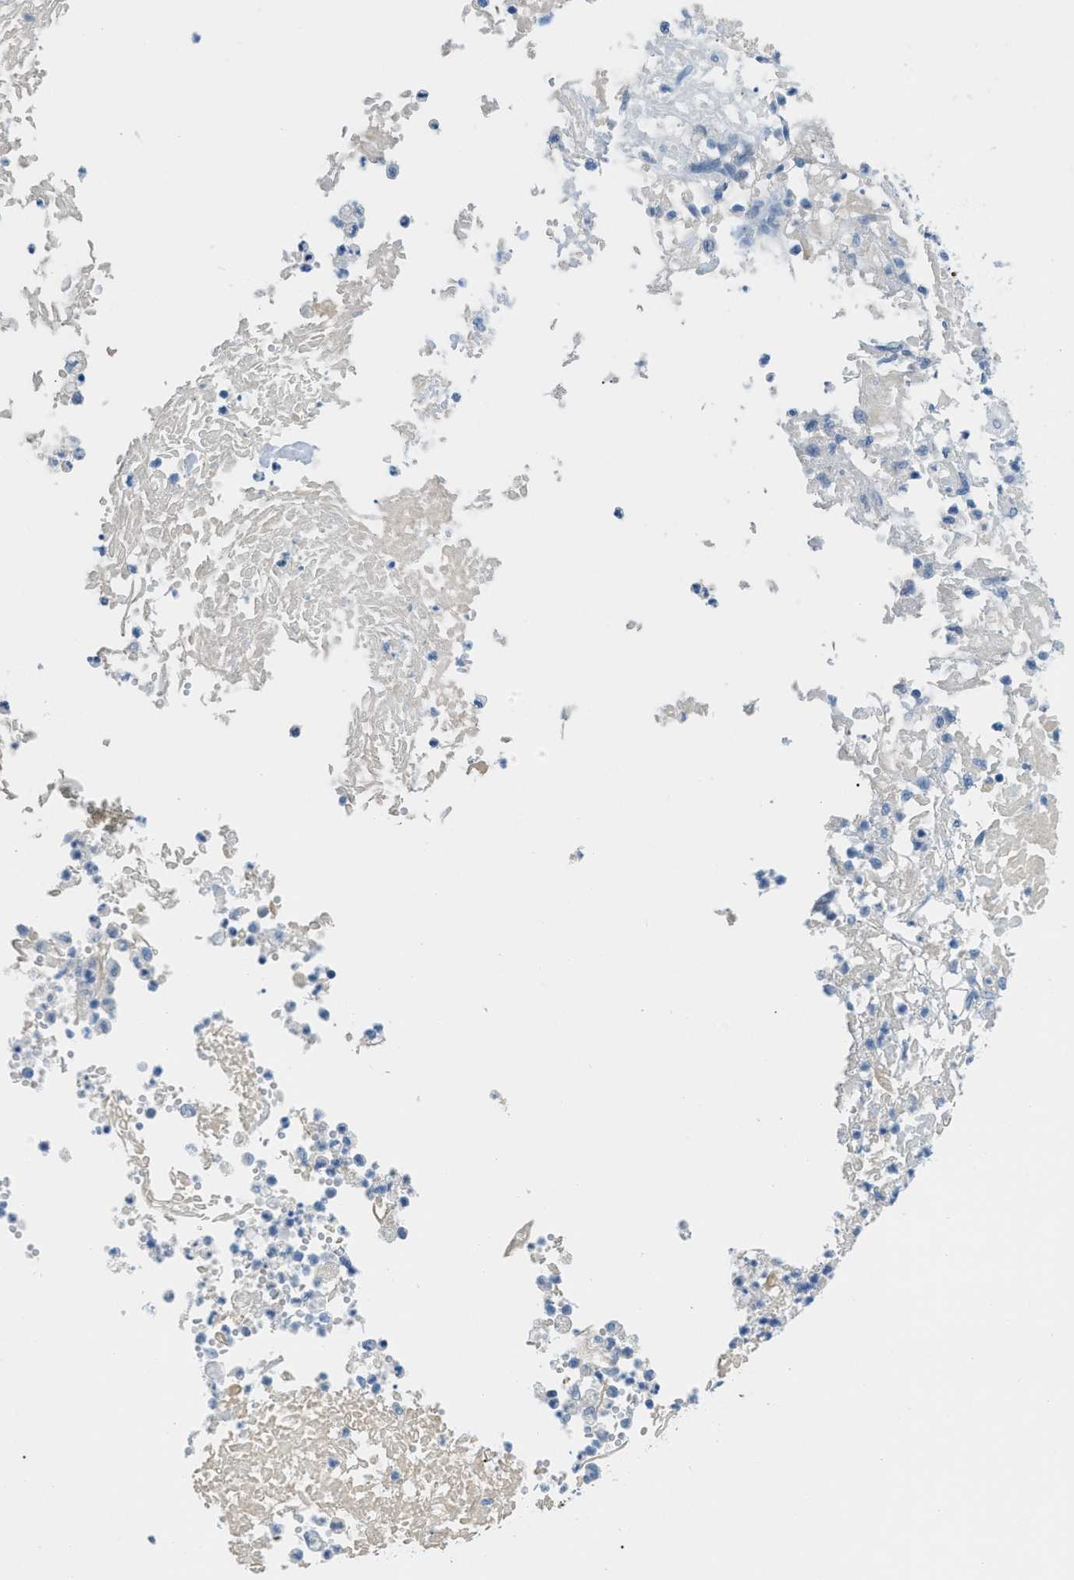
{"staining": {"intensity": "weak", "quantity": "<25%", "location": "nuclear"}, "tissue": "skin cancer", "cell_type": "Tumor cells", "image_type": "cancer", "snomed": [{"axis": "morphology", "description": "Normal tissue, NOS"}, {"axis": "morphology", "description": "Basal cell carcinoma"}, {"axis": "topography", "description": "Skin"}], "caption": "Immunohistochemistry photomicrograph of neoplastic tissue: basal cell carcinoma (skin) stained with DAB (3,3'-diaminobenzidine) displays no significant protein positivity in tumor cells.", "gene": "HSF2", "patient": {"sex": "male", "age": 87}}